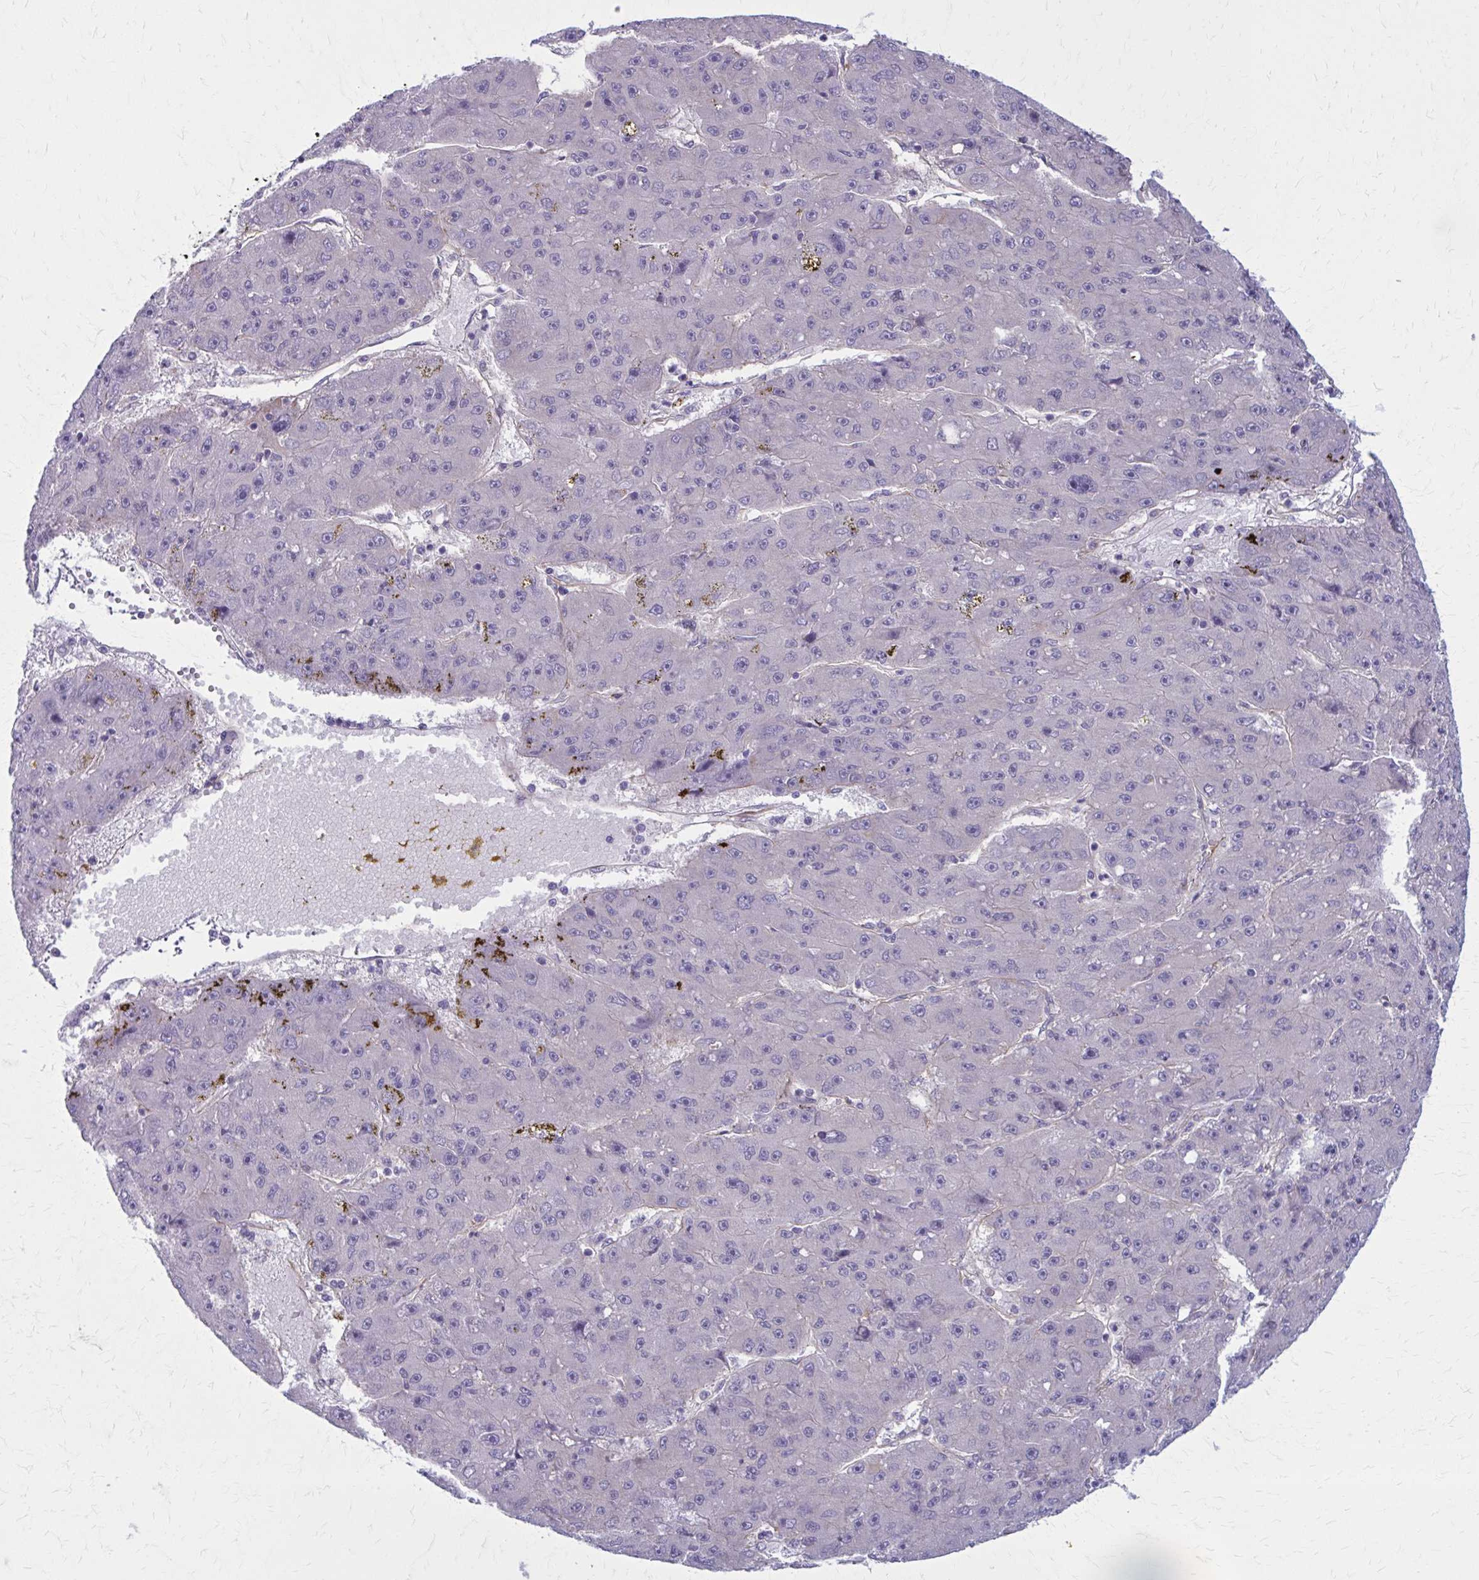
{"staining": {"intensity": "negative", "quantity": "none", "location": "none"}, "tissue": "liver cancer", "cell_type": "Tumor cells", "image_type": "cancer", "snomed": [{"axis": "morphology", "description": "Carcinoma, Hepatocellular, NOS"}, {"axis": "topography", "description": "Liver"}], "caption": "Immunohistochemical staining of human liver cancer (hepatocellular carcinoma) demonstrates no significant positivity in tumor cells.", "gene": "ZDHHC7", "patient": {"sex": "male", "age": 67}}